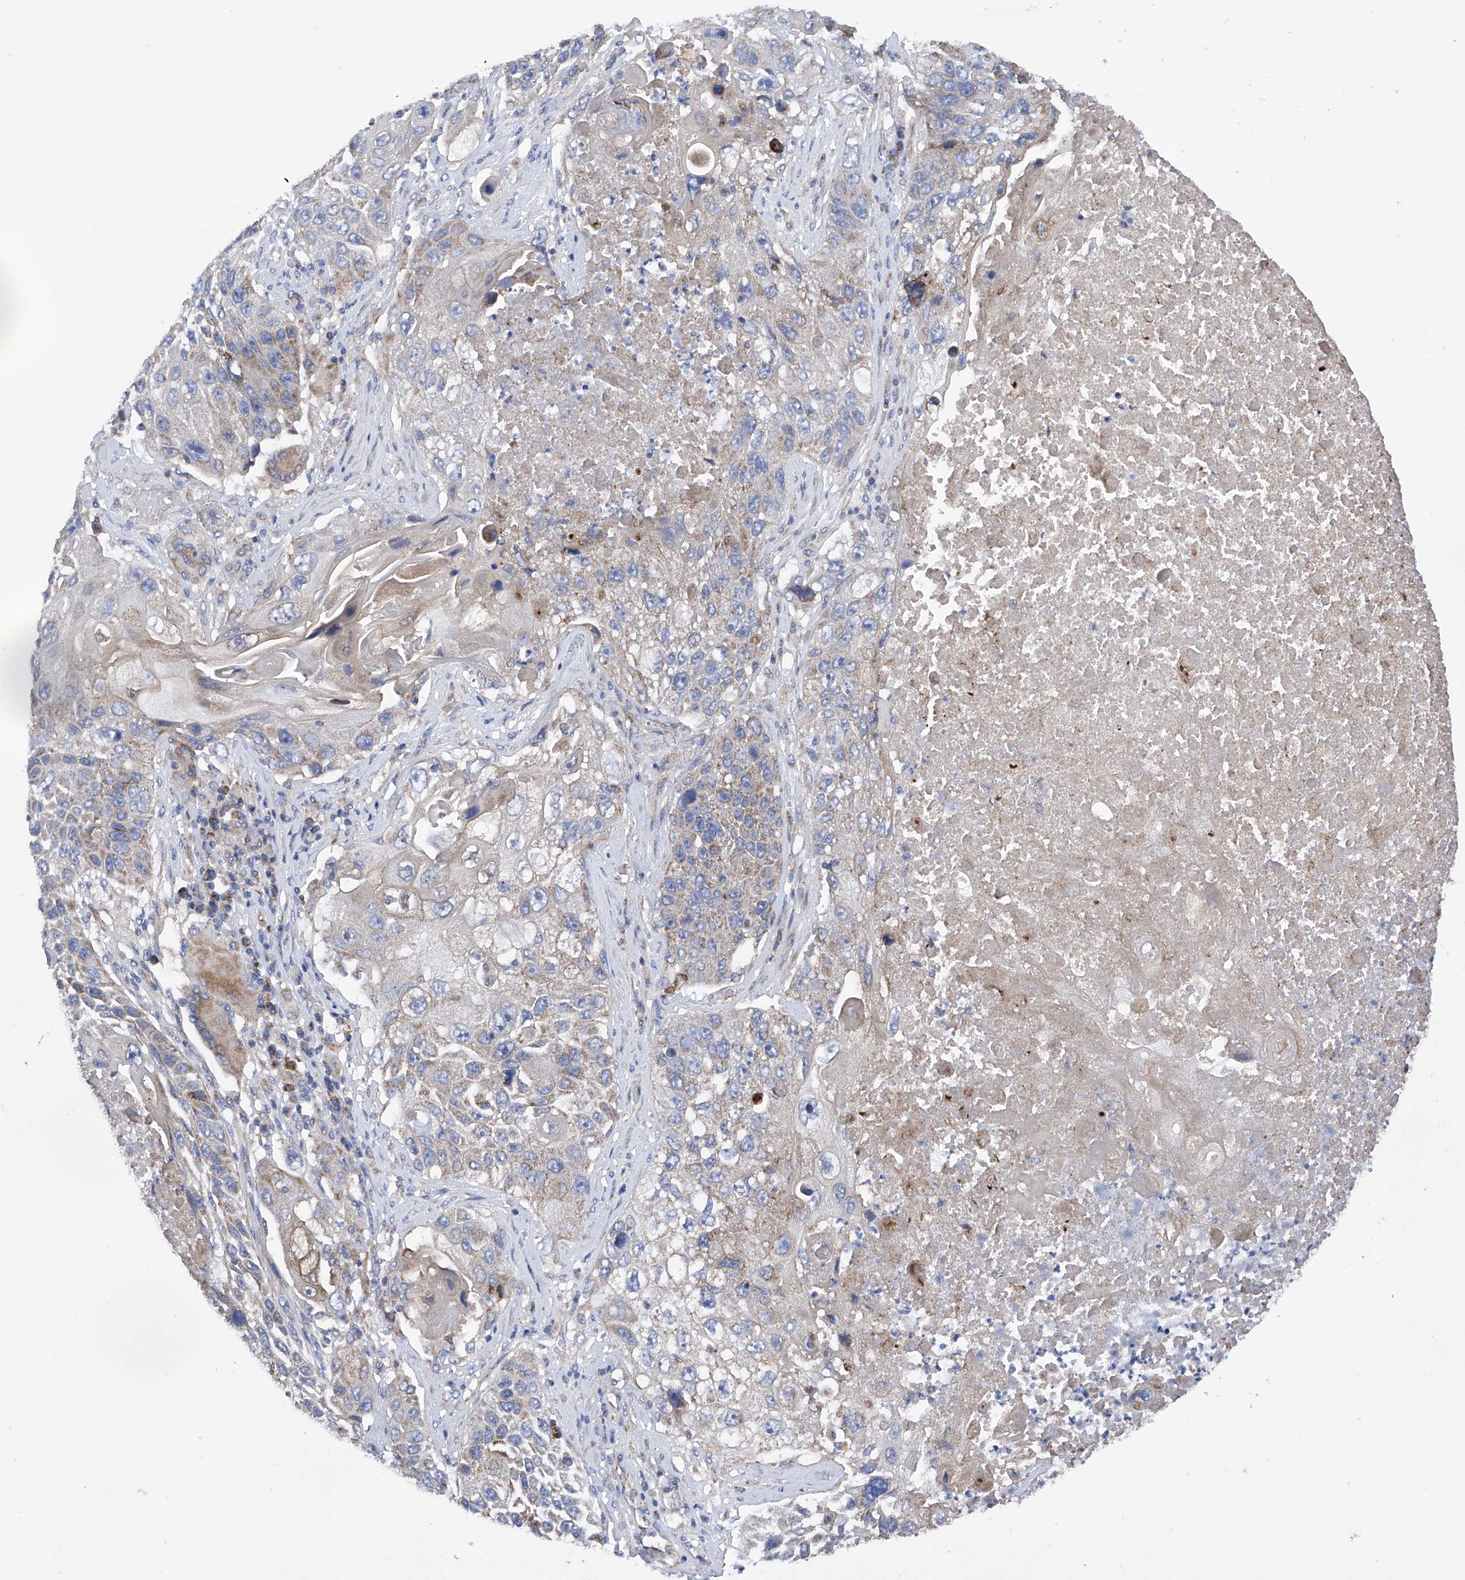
{"staining": {"intensity": "weak", "quantity": "<25%", "location": "cytoplasmic/membranous"}, "tissue": "lung cancer", "cell_type": "Tumor cells", "image_type": "cancer", "snomed": [{"axis": "morphology", "description": "Squamous cell carcinoma, NOS"}, {"axis": "topography", "description": "Lung"}], "caption": "IHC image of neoplastic tissue: lung cancer stained with DAB (3,3'-diaminobenzidine) exhibits no significant protein positivity in tumor cells.", "gene": "EFCAB2", "patient": {"sex": "male", "age": 61}}